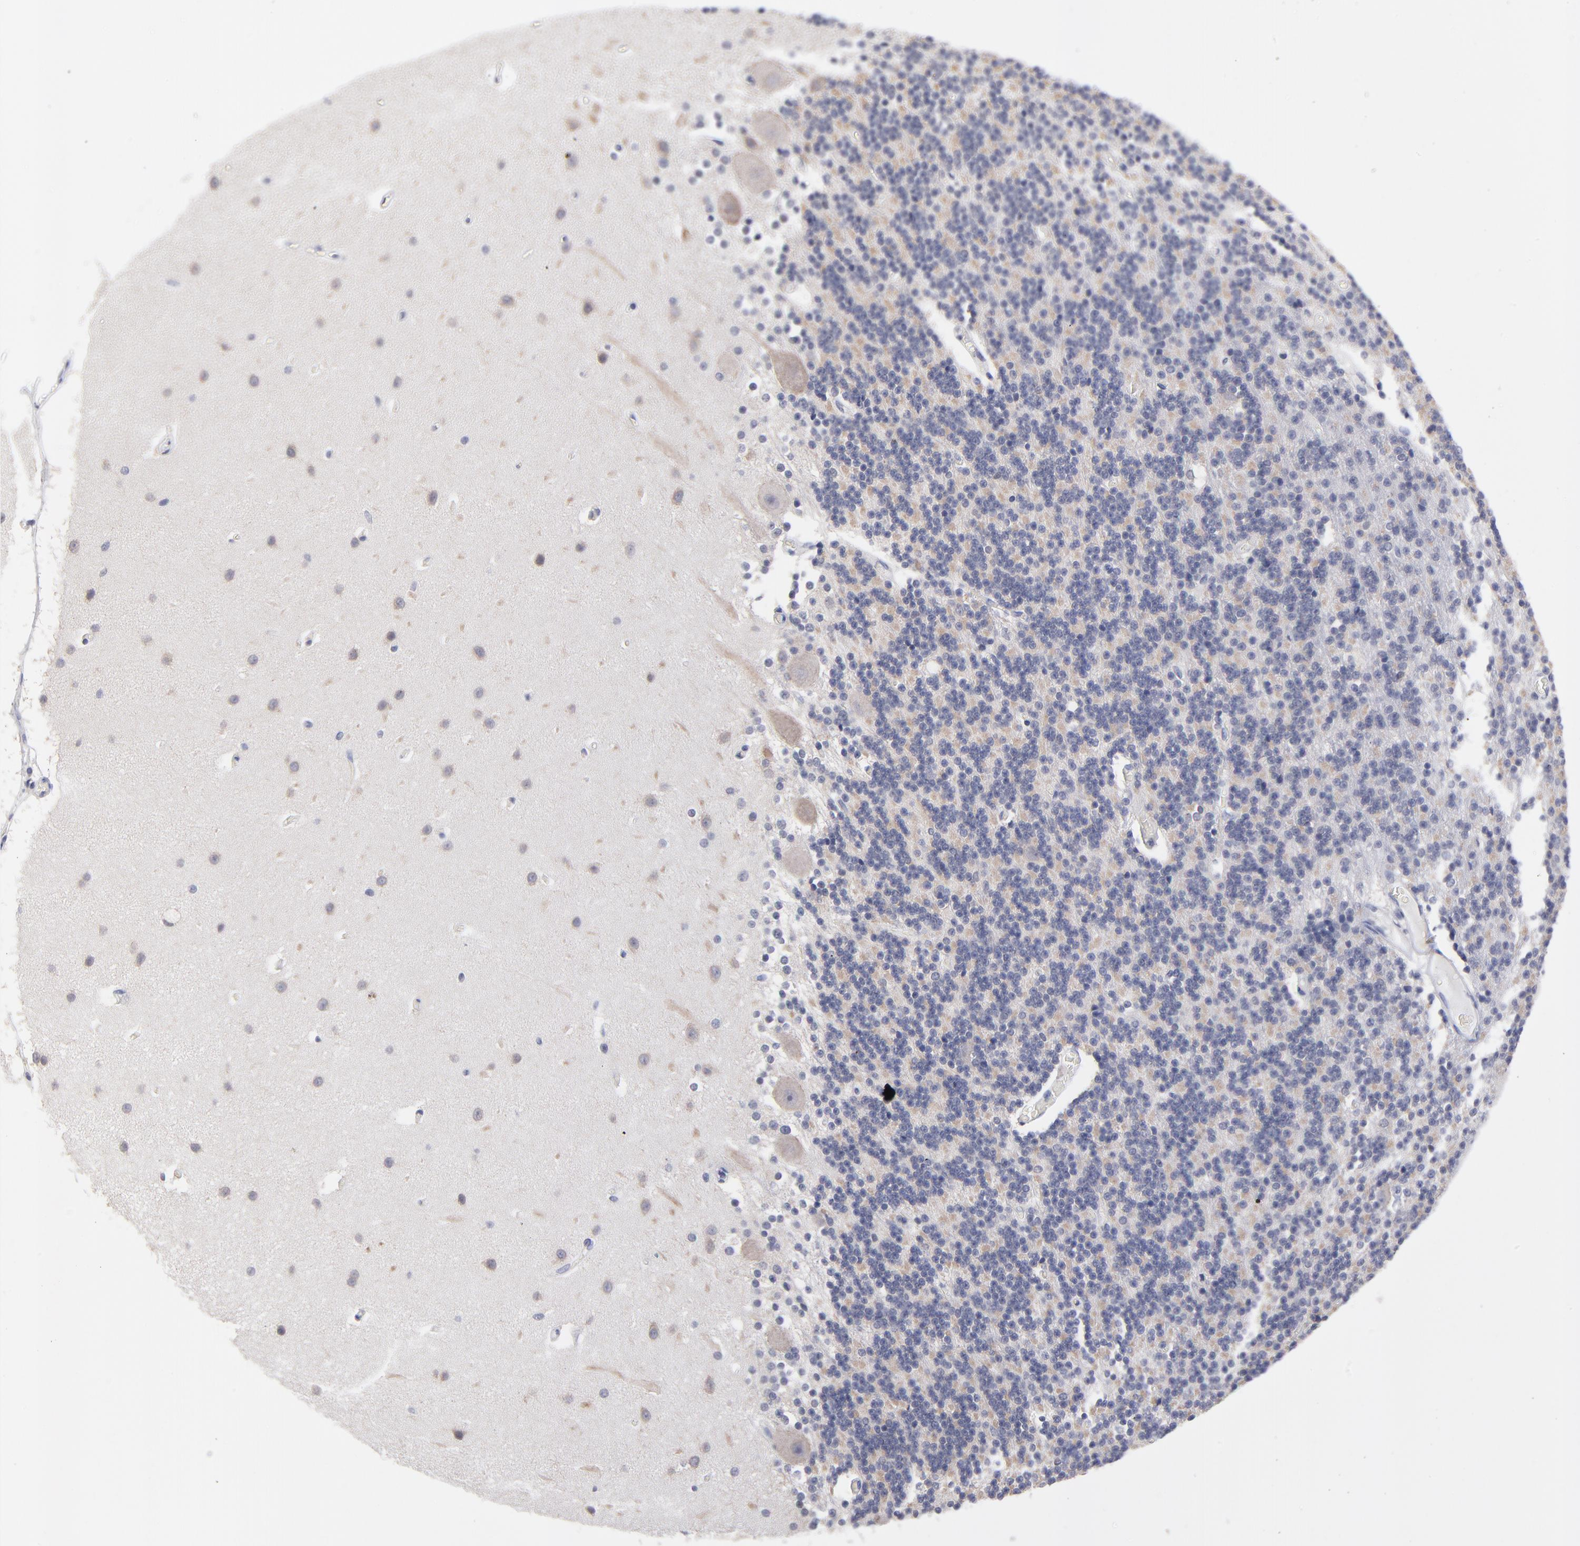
{"staining": {"intensity": "negative", "quantity": "none", "location": "none"}, "tissue": "cerebellum", "cell_type": "Cells in granular layer", "image_type": "normal", "snomed": [{"axis": "morphology", "description": "Normal tissue, NOS"}, {"axis": "topography", "description": "Cerebellum"}], "caption": "Photomicrograph shows no significant protein positivity in cells in granular layer of unremarkable cerebellum.", "gene": "FBXO8", "patient": {"sex": "female", "age": 54}}